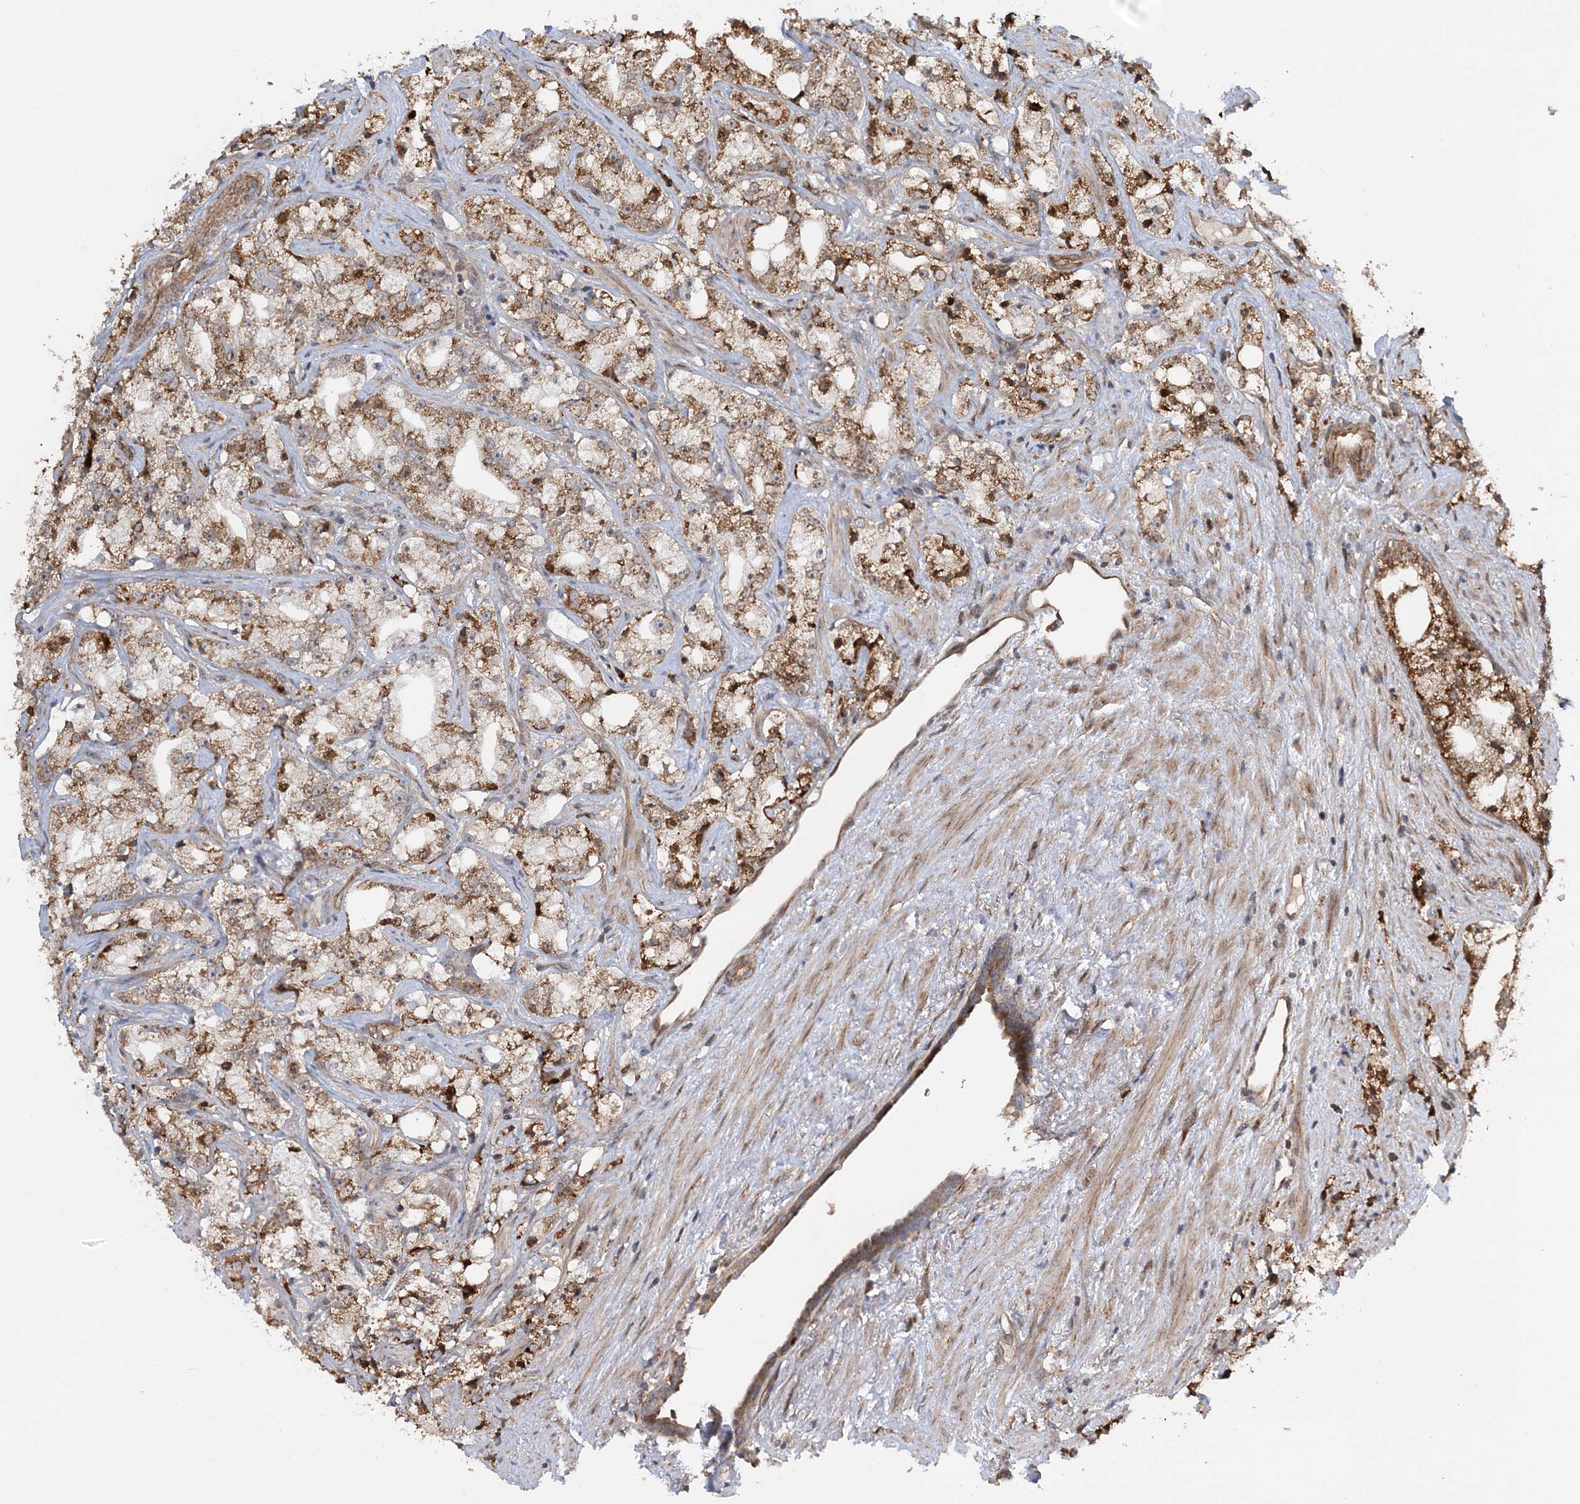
{"staining": {"intensity": "moderate", "quantity": ">75%", "location": "cytoplasmic/membranous"}, "tissue": "prostate cancer", "cell_type": "Tumor cells", "image_type": "cancer", "snomed": [{"axis": "morphology", "description": "Adenocarcinoma, High grade"}, {"axis": "topography", "description": "Prostate"}], "caption": "A photomicrograph showing moderate cytoplasmic/membranous positivity in about >75% of tumor cells in prostate cancer (adenocarcinoma (high-grade)), as visualized by brown immunohistochemical staining.", "gene": "KIF4A", "patient": {"sex": "male", "age": 64}}